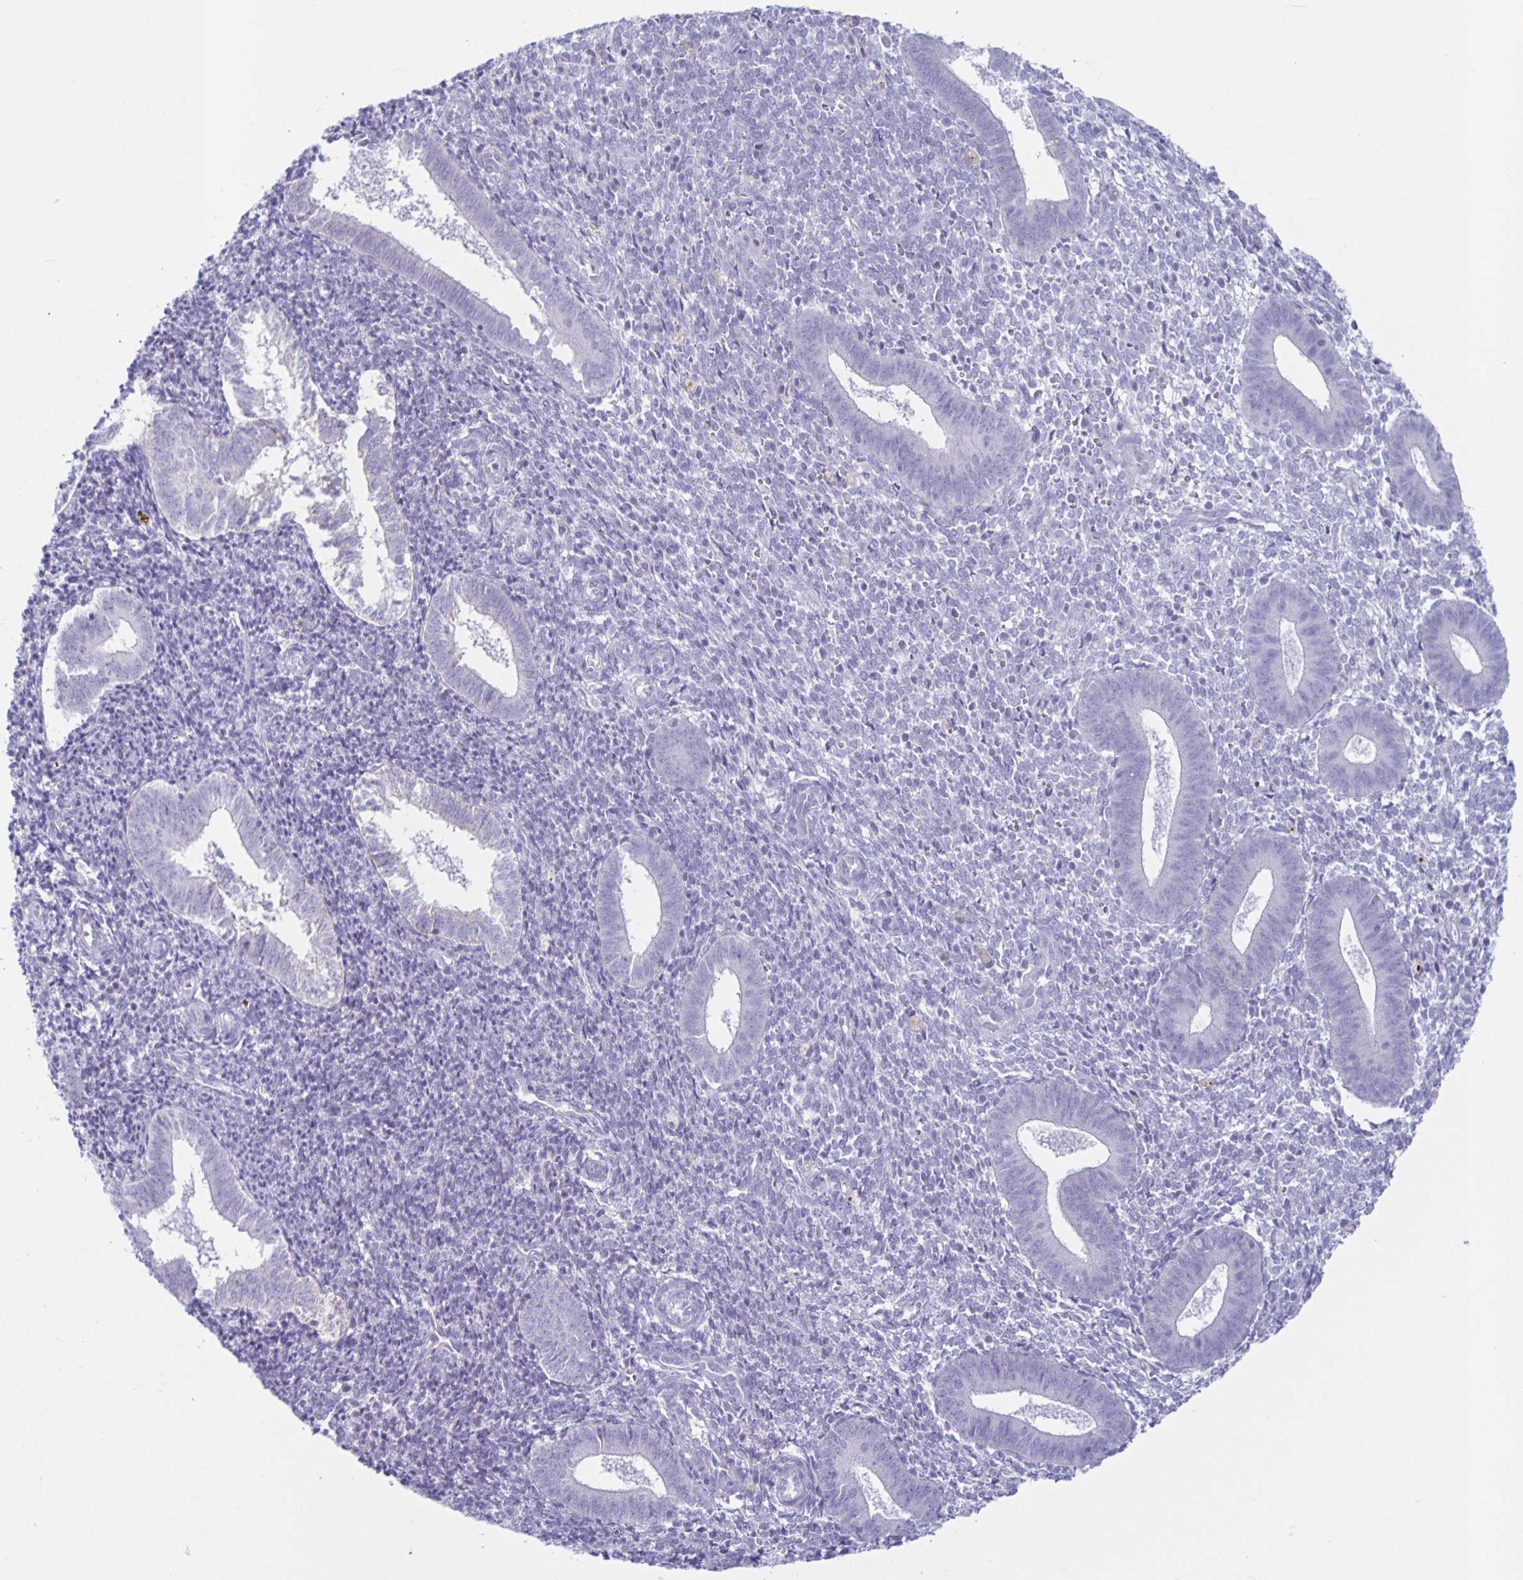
{"staining": {"intensity": "negative", "quantity": "none", "location": "none"}, "tissue": "endometrium", "cell_type": "Cells in endometrial stroma", "image_type": "normal", "snomed": [{"axis": "morphology", "description": "Normal tissue, NOS"}, {"axis": "topography", "description": "Endometrium"}], "caption": "Cells in endometrial stroma show no significant protein staining in normal endometrium. (Brightfield microscopy of DAB immunohistochemistry at high magnification).", "gene": "CT45A10", "patient": {"sex": "female", "age": 25}}